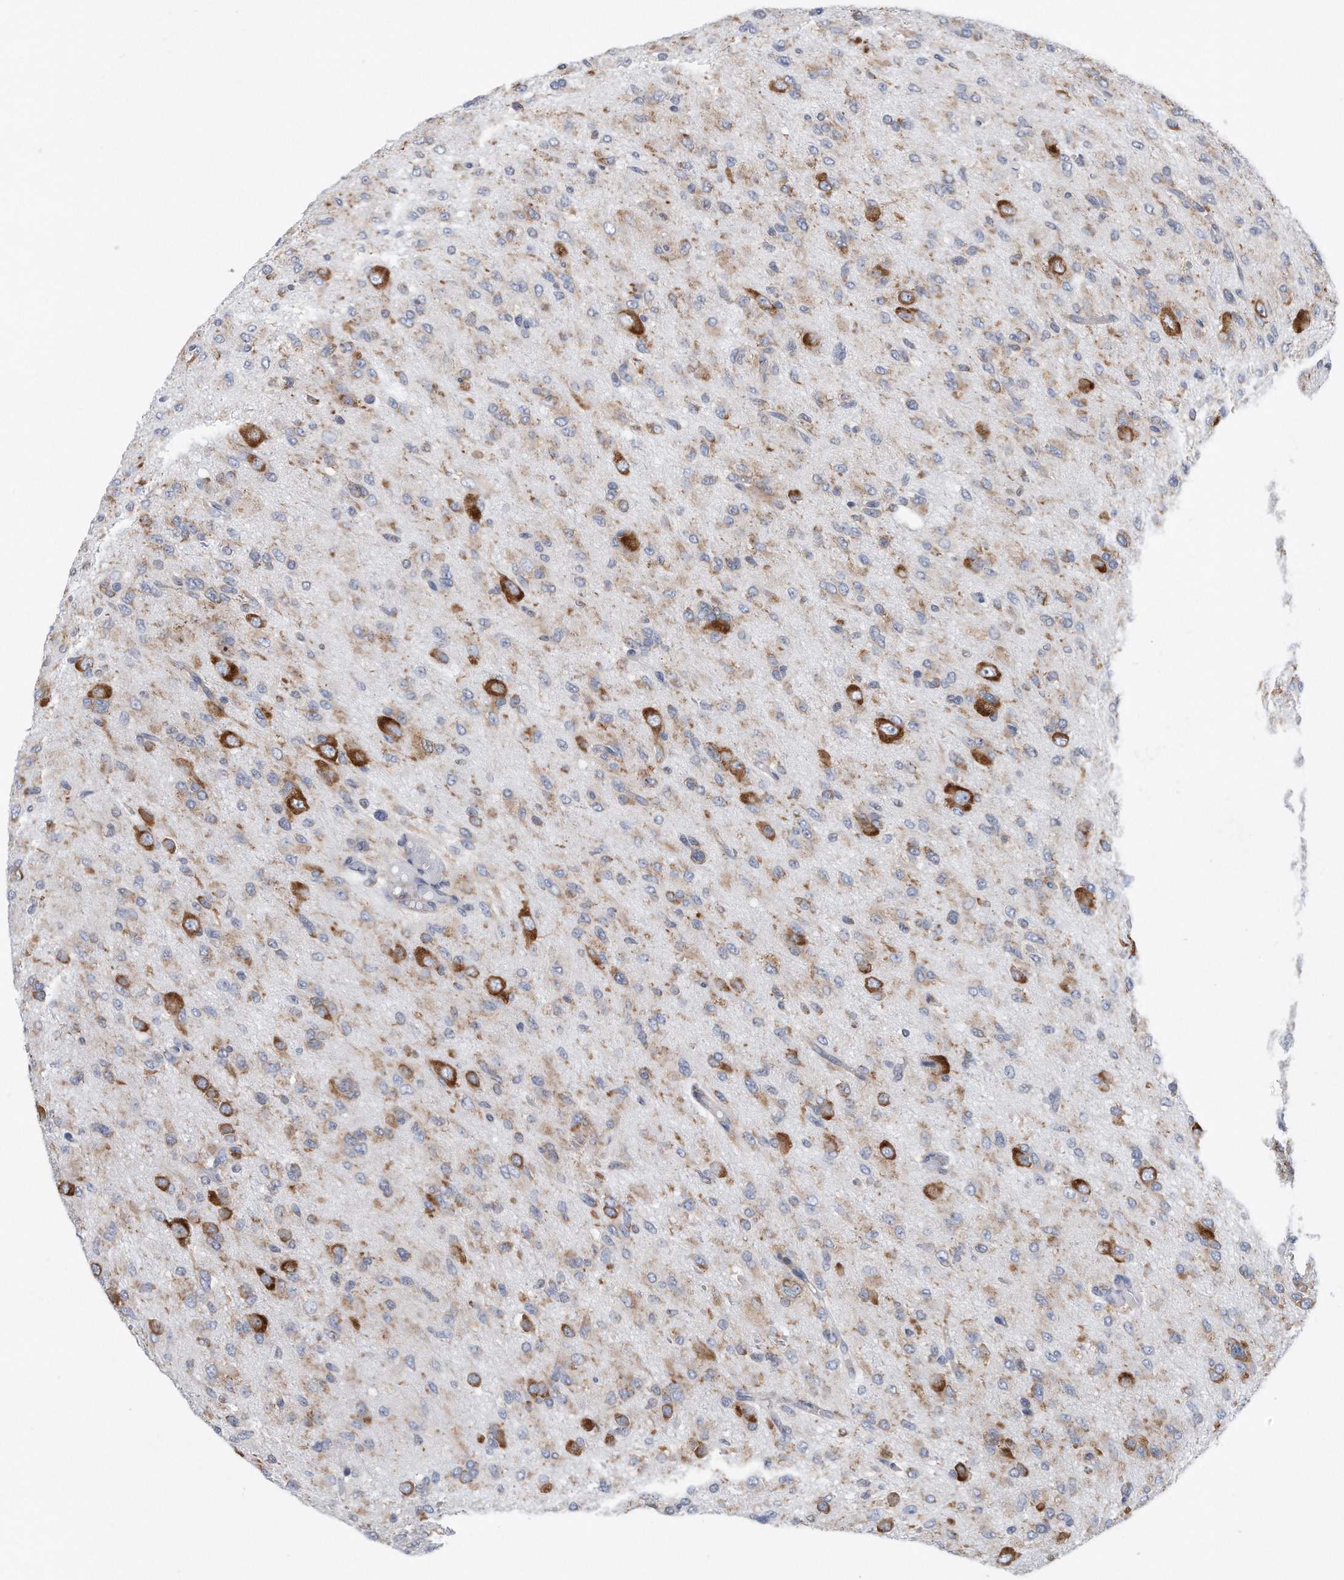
{"staining": {"intensity": "weak", "quantity": "25%-75%", "location": "cytoplasmic/membranous"}, "tissue": "glioma", "cell_type": "Tumor cells", "image_type": "cancer", "snomed": [{"axis": "morphology", "description": "Glioma, malignant, High grade"}, {"axis": "topography", "description": "Brain"}], "caption": "High-grade glioma (malignant) stained with a brown dye displays weak cytoplasmic/membranous positive staining in approximately 25%-75% of tumor cells.", "gene": "RPL26L1", "patient": {"sex": "female", "age": 59}}